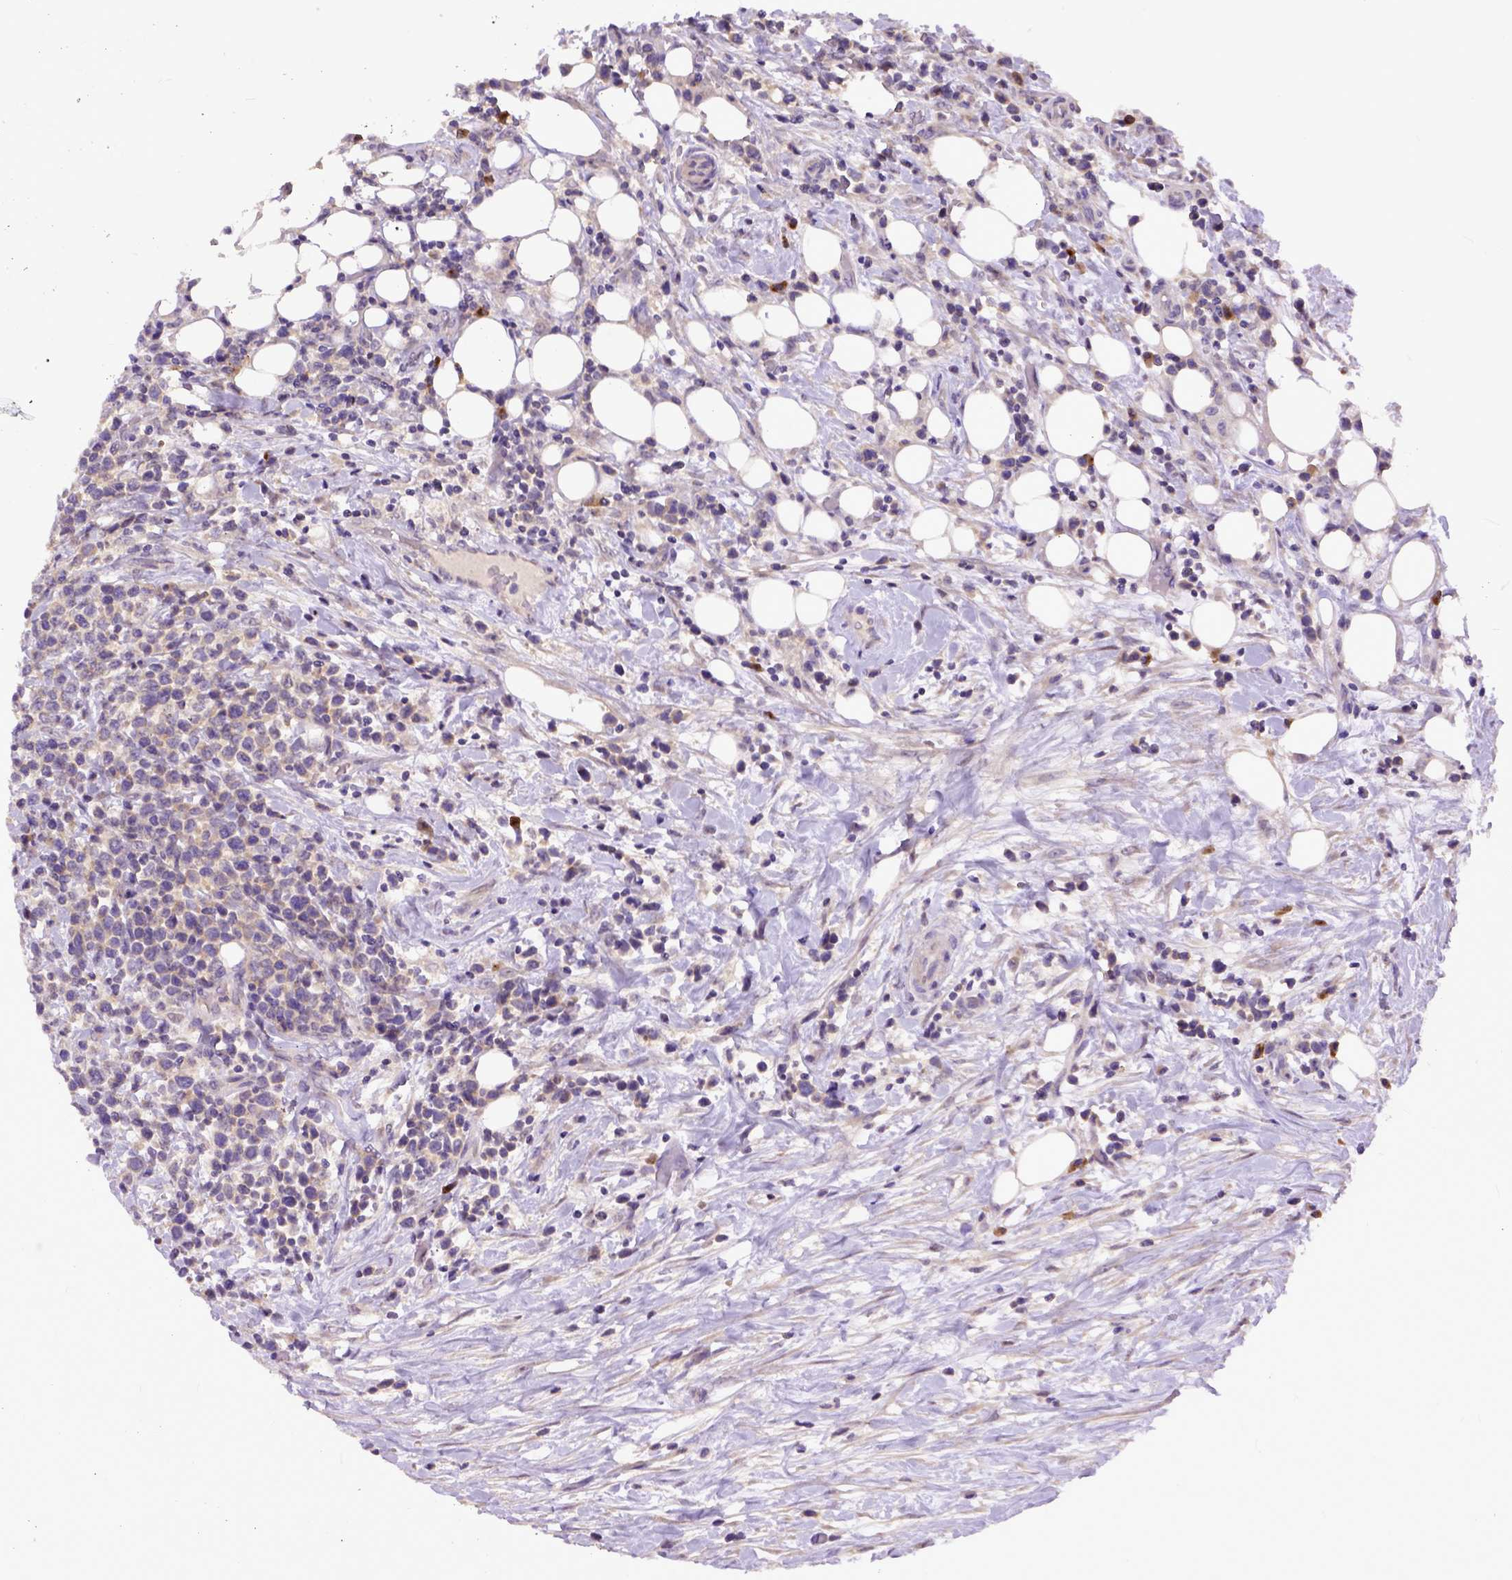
{"staining": {"intensity": "weak", "quantity": ">75%", "location": "cytoplasmic/membranous"}, "tissue": "lymphoma", "cell_type": "Tumor cells", "image_type": "cancer", "snomed": [{"axis": "morphology", "description": "Malignant lymphoma, non-Hodgkin's type, High grade"}, {"axis": "topography", "description": "Soft tissue"}], "caption": "DAB (3,3'-diaminobenzidine) immunohistochemical staining of human high-grade malignant lymphoma, non-Hodgkin's type exhibits weak cytoplasmic/membranous protein staining in about >75% of tumor cells. (Stains: DAB in brown, nuclei in blue, Microscopy: brightfield microscopy at high magnification).", "gene": "CPNE1", "patient": {"sex": "female", "age": 56}}